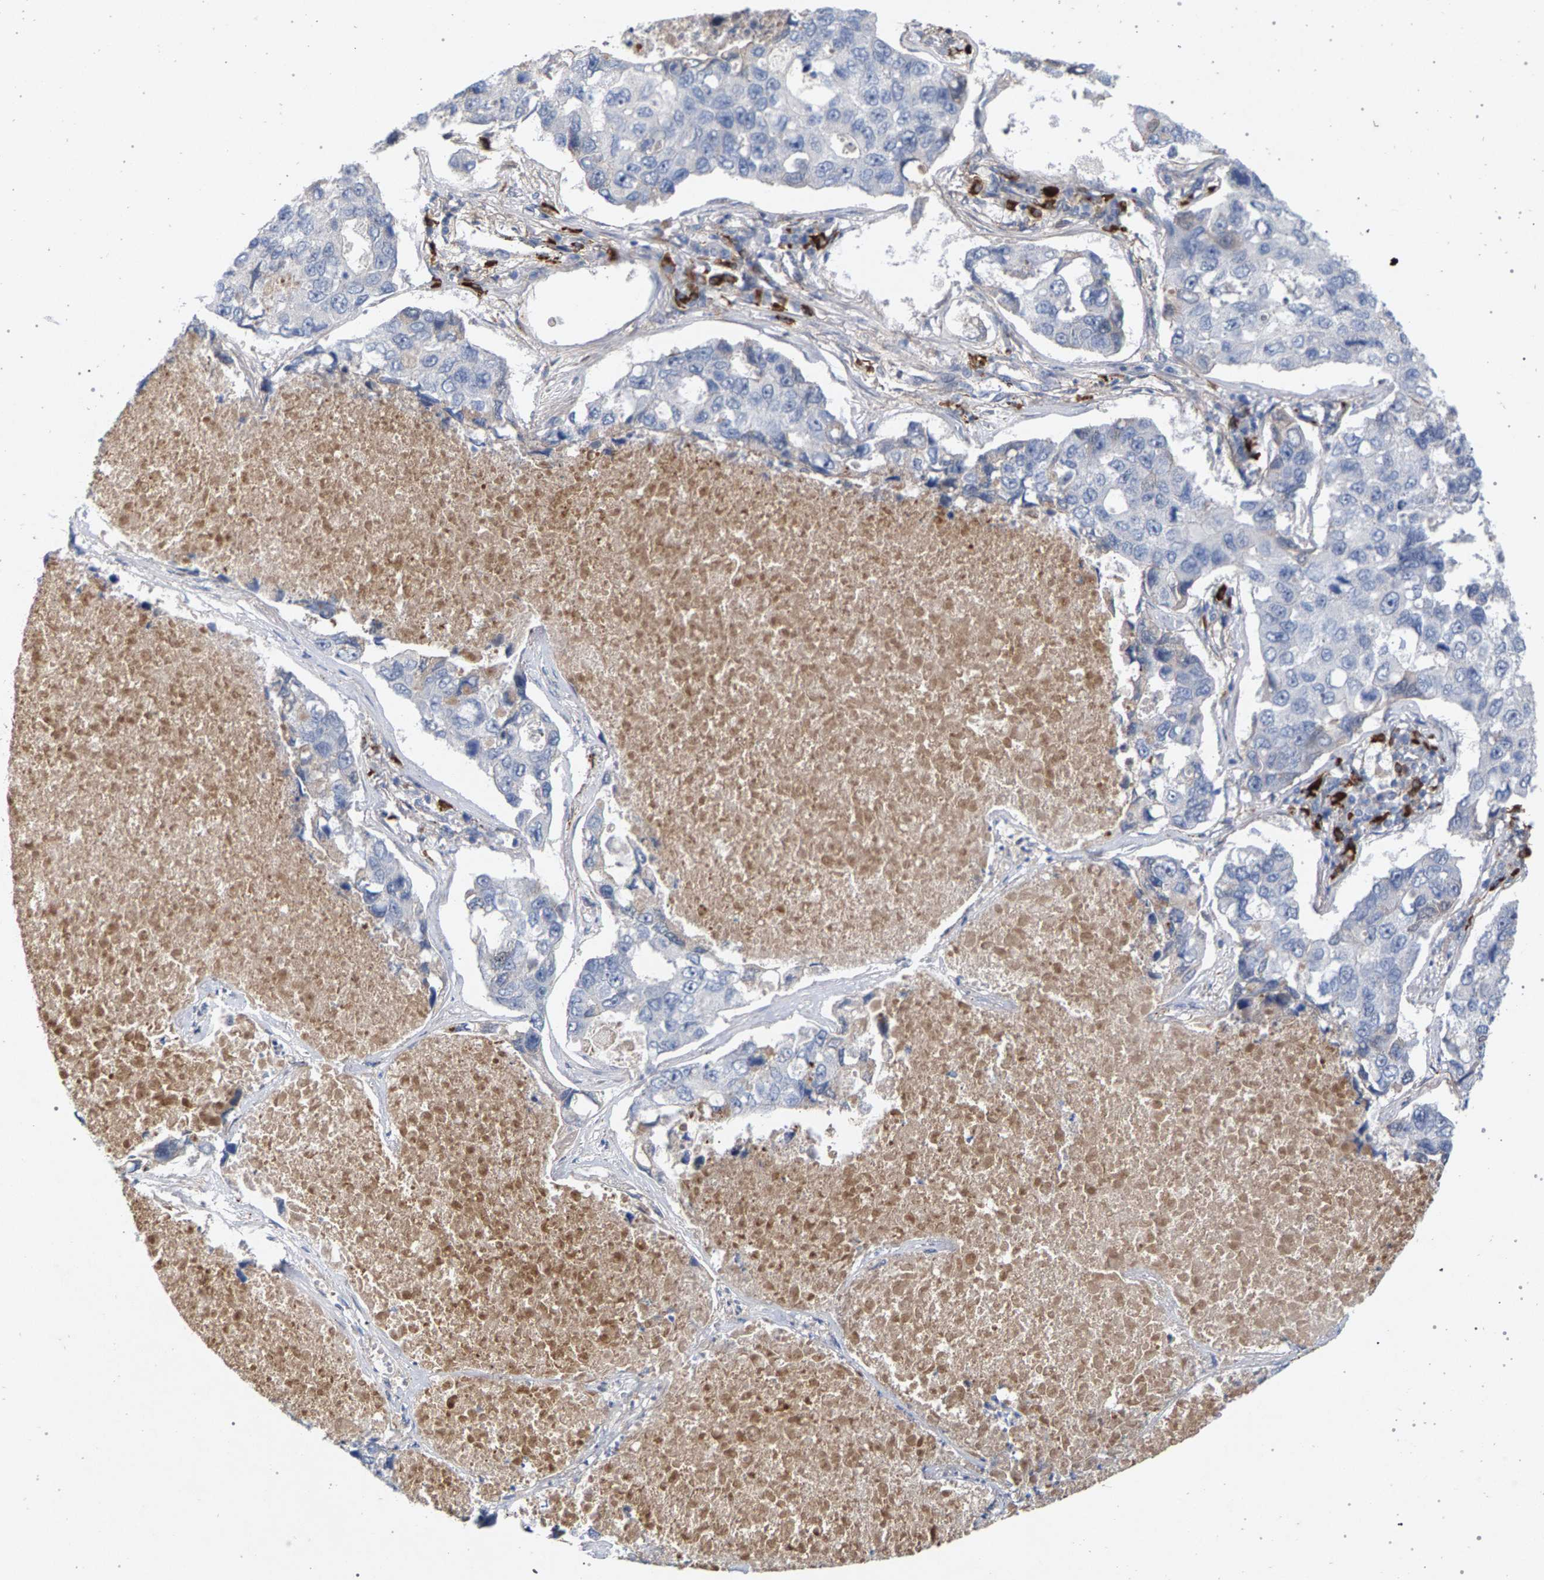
{"staining": {"intensity": "negative", "quantity": "none", "location": "none"}, "tissue": "lung cancer", "cell_type": "Tumor cells", "image_type": "cancer", "snomed": [{"axis": "morphology", "description": "Adenocarcinoma, NOS"}, {"axis": "topography", "description": "Lung"}], "caption": "Immunohistochemistry (IHC) photomicrograph of human lung cancer stained for a protein (brown), which exhibits no staining in tumor cells. (Stains: DAB immunohistochemistry with hematoxylin counter stain, Microscopy: brightfield microscopy at high magnification).", "gene": "MAMDC2", "patient": {"sex": "male", "age": 64}}